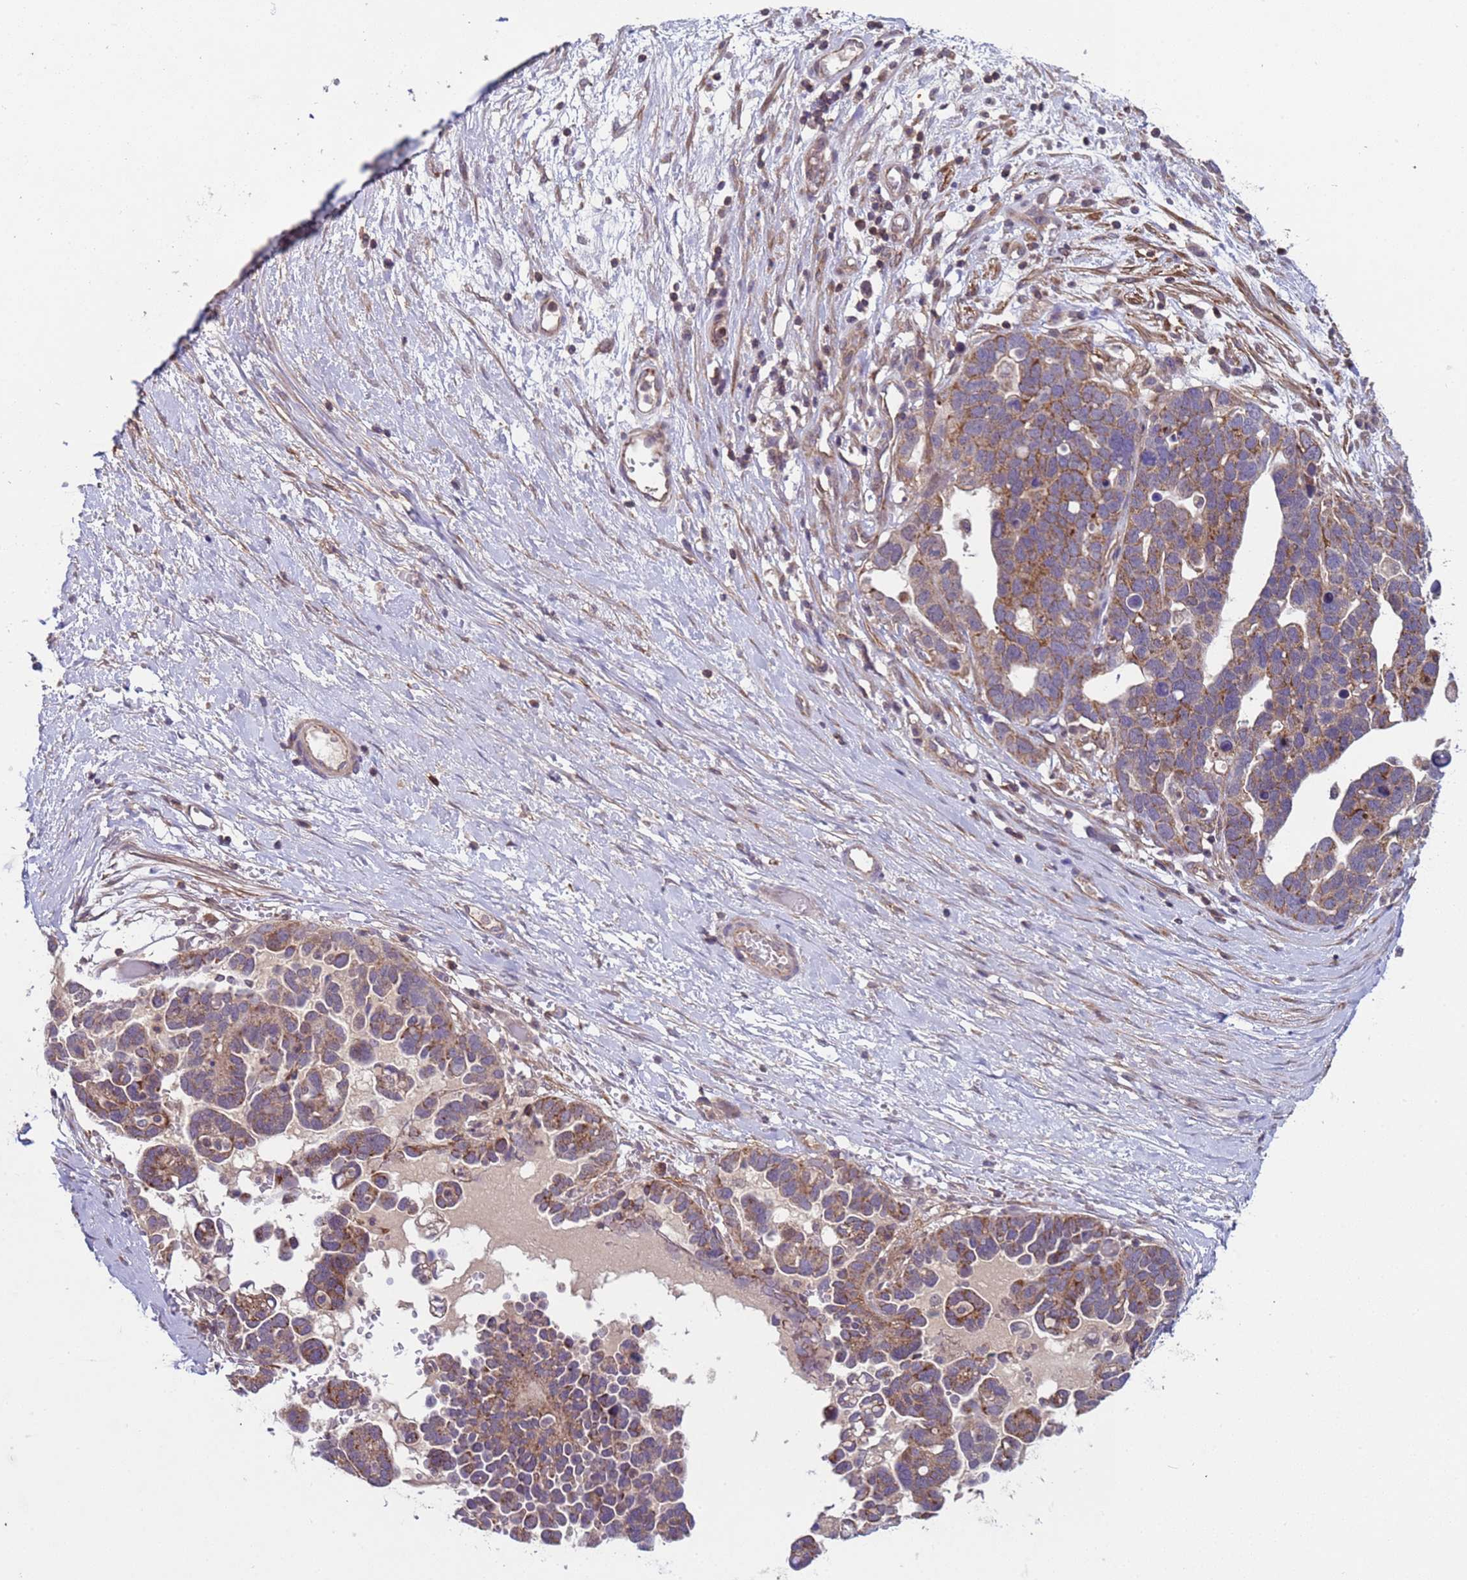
{"staining": {"intensity": "moderate", "quantity": "25%-75%", "location": "cytoplasmic/membranous"}, "tissue": "ovarian cancer", "cell_type": "Tumor cells", "image_type": "cancer", "snomed": [{"axis": "morphology", "description": "Cystadenocarcinoma, serous, NOS"}, {"axis": "topography", "description": "Ovary"}], "caption": "Serous cystadenocarcinoma (ovarian) was stained to show a protein in brown. There is medium levels of moderate cytoplasmic/membranous expression in approximately 25%-75% of tumor cells.", "gene": "ACAD8", "patient": {"sex": "female", "age": 54}}